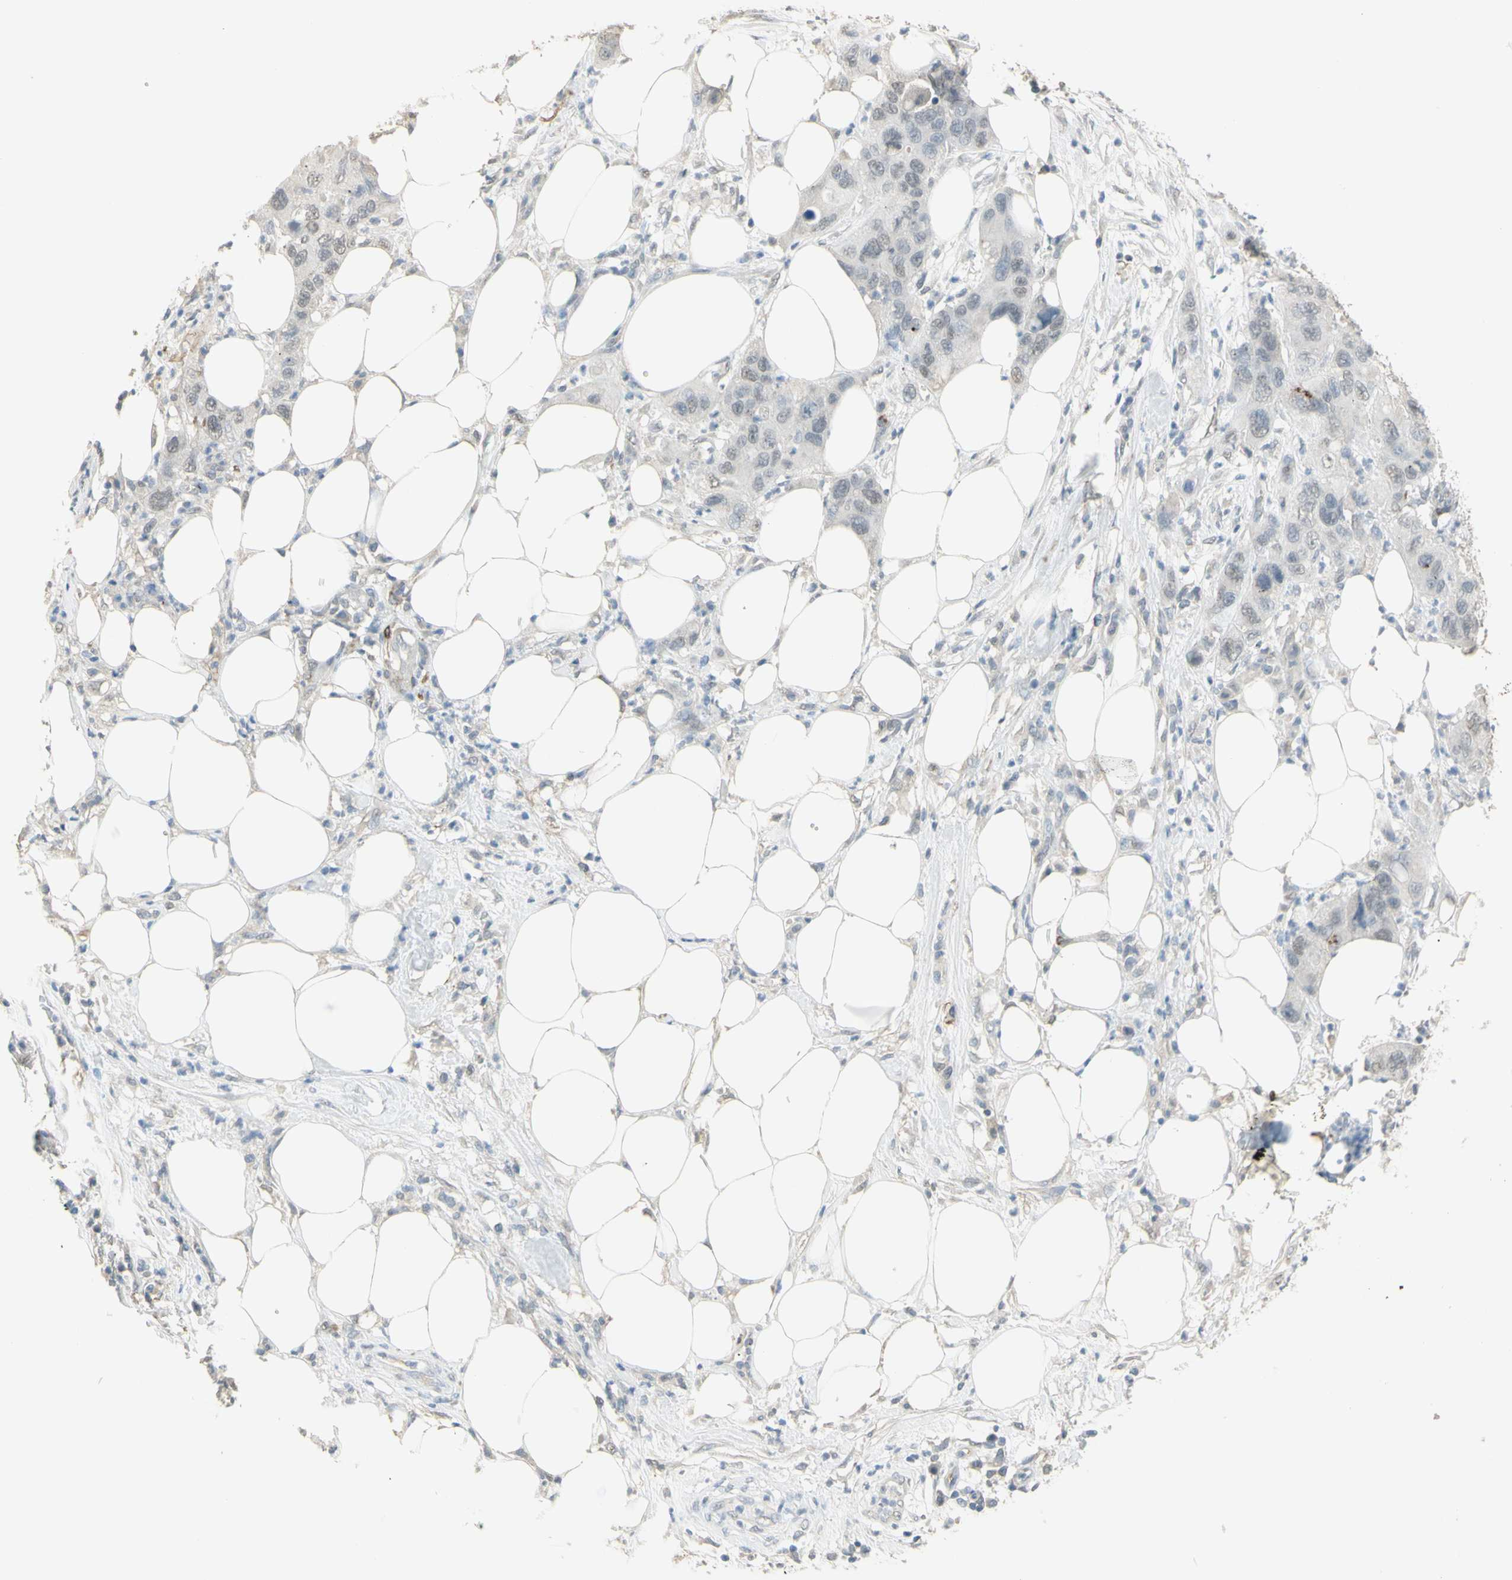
{"staining": {"intensity": "negative", "quantity": "none", "location": "none"}, "tissue": "pancreatic cancer", "cell_type": "Tumor cells", "image_type": "cancer", "snomed": [{"axis": "morphology", "description": "Adenocarcinoma, NOS"}, {"axis": "topography", "description": "Pancreas"}], "caption": "IHC histopathology image of neoplastic tissue: human pancreatic cancer (adenocarcinoma) stained with DAB (3,3'-diaminobenzidine) shows no significant protein staining in tumor cells.", "gene": "MUC3A", "patient": {"sex": "female", "age": 71}}